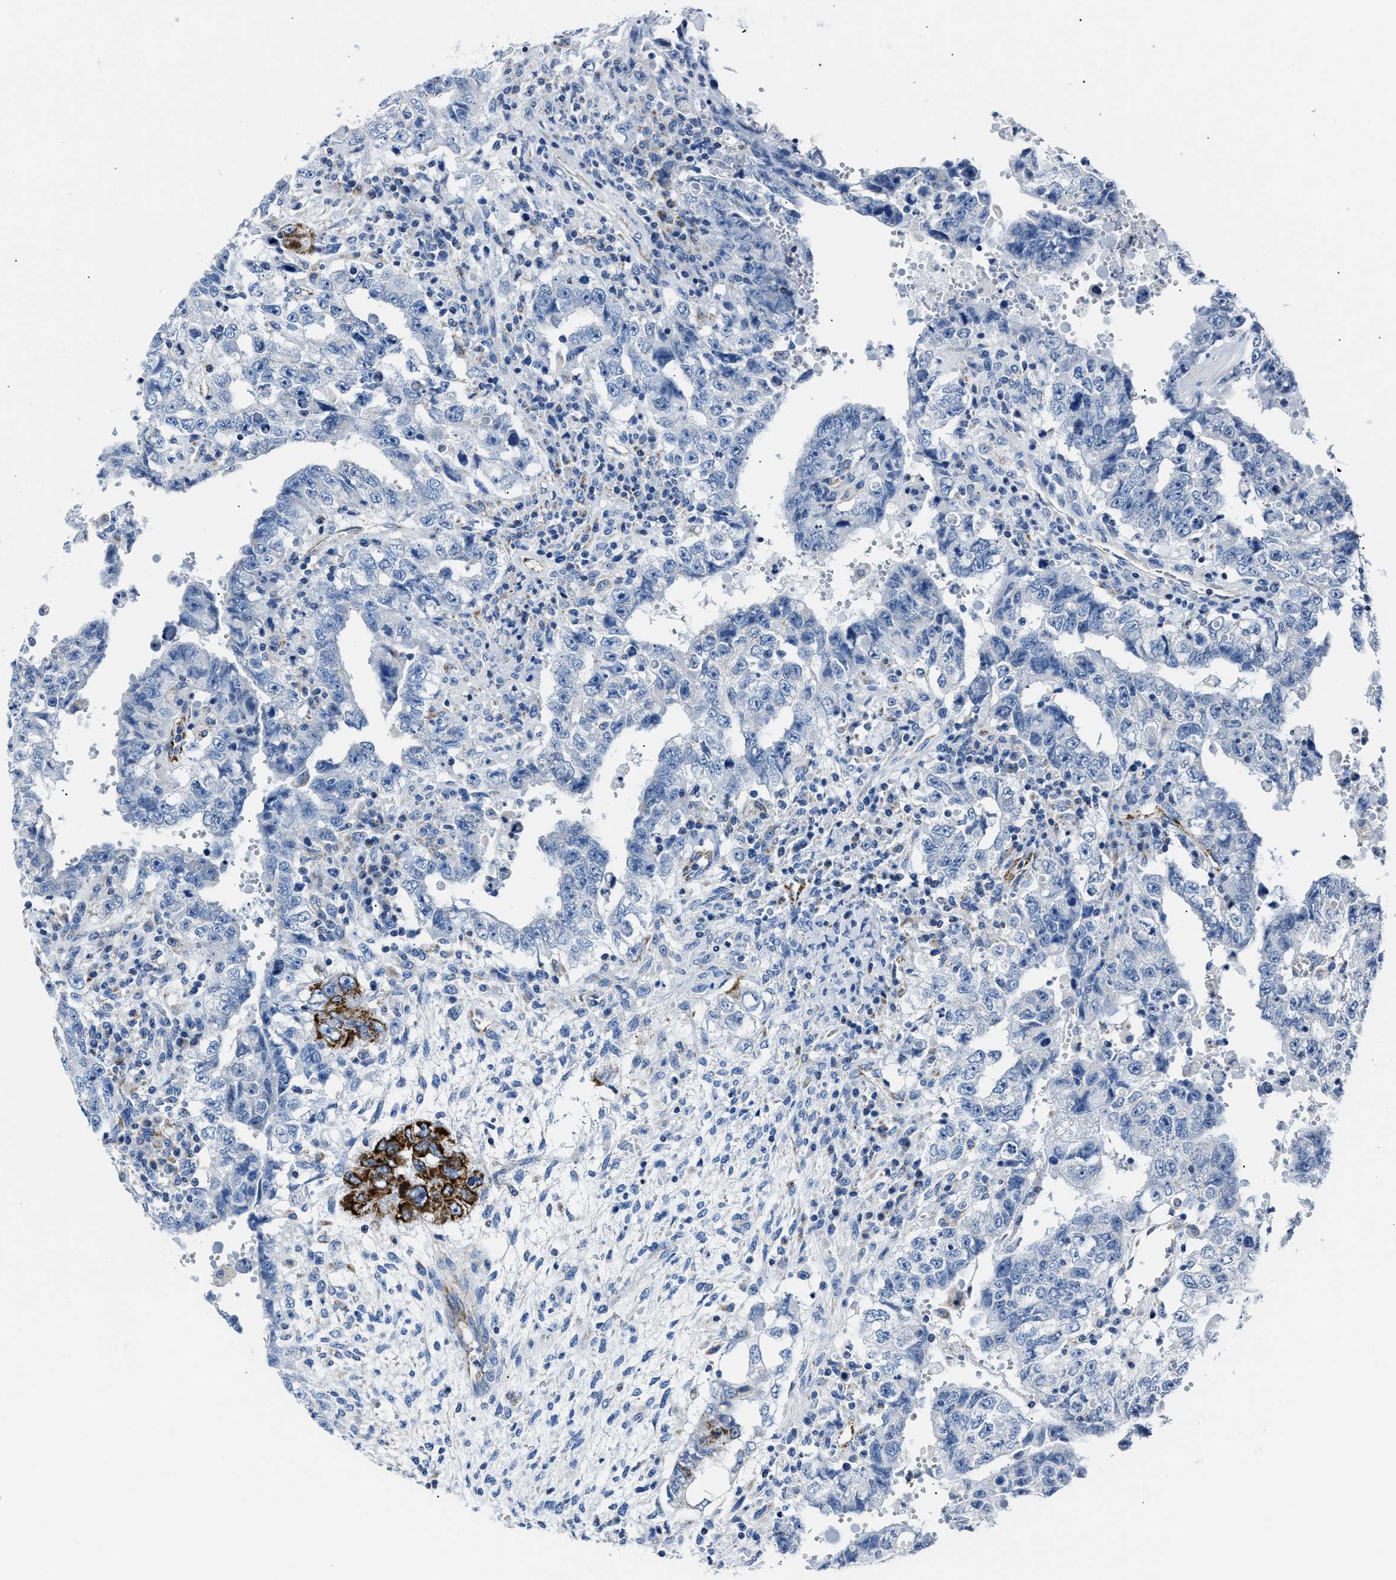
{"staining": {"intensity": "strong", "quantity": "<25%", "location": "cytoplasmic/membranous"}, "tissue": "testis cancer", "cell_type": "Tumor cells", "image_type": "cancer", "snomed": [{"axis": "morphology", "description": "Carcinoma, Embryonal, NOS"}, {"axis": "topography", "description": "Testis"}], "caption": "Immunohistochemistry (IHC) of testis cancer (embryonal carcinoma) displays medium levels of strong cytoplasmic/membranous staining in approximately <25% of tumor cells.", "gene": "AMACR", "patient": {"sex": "male", "age": 26}}